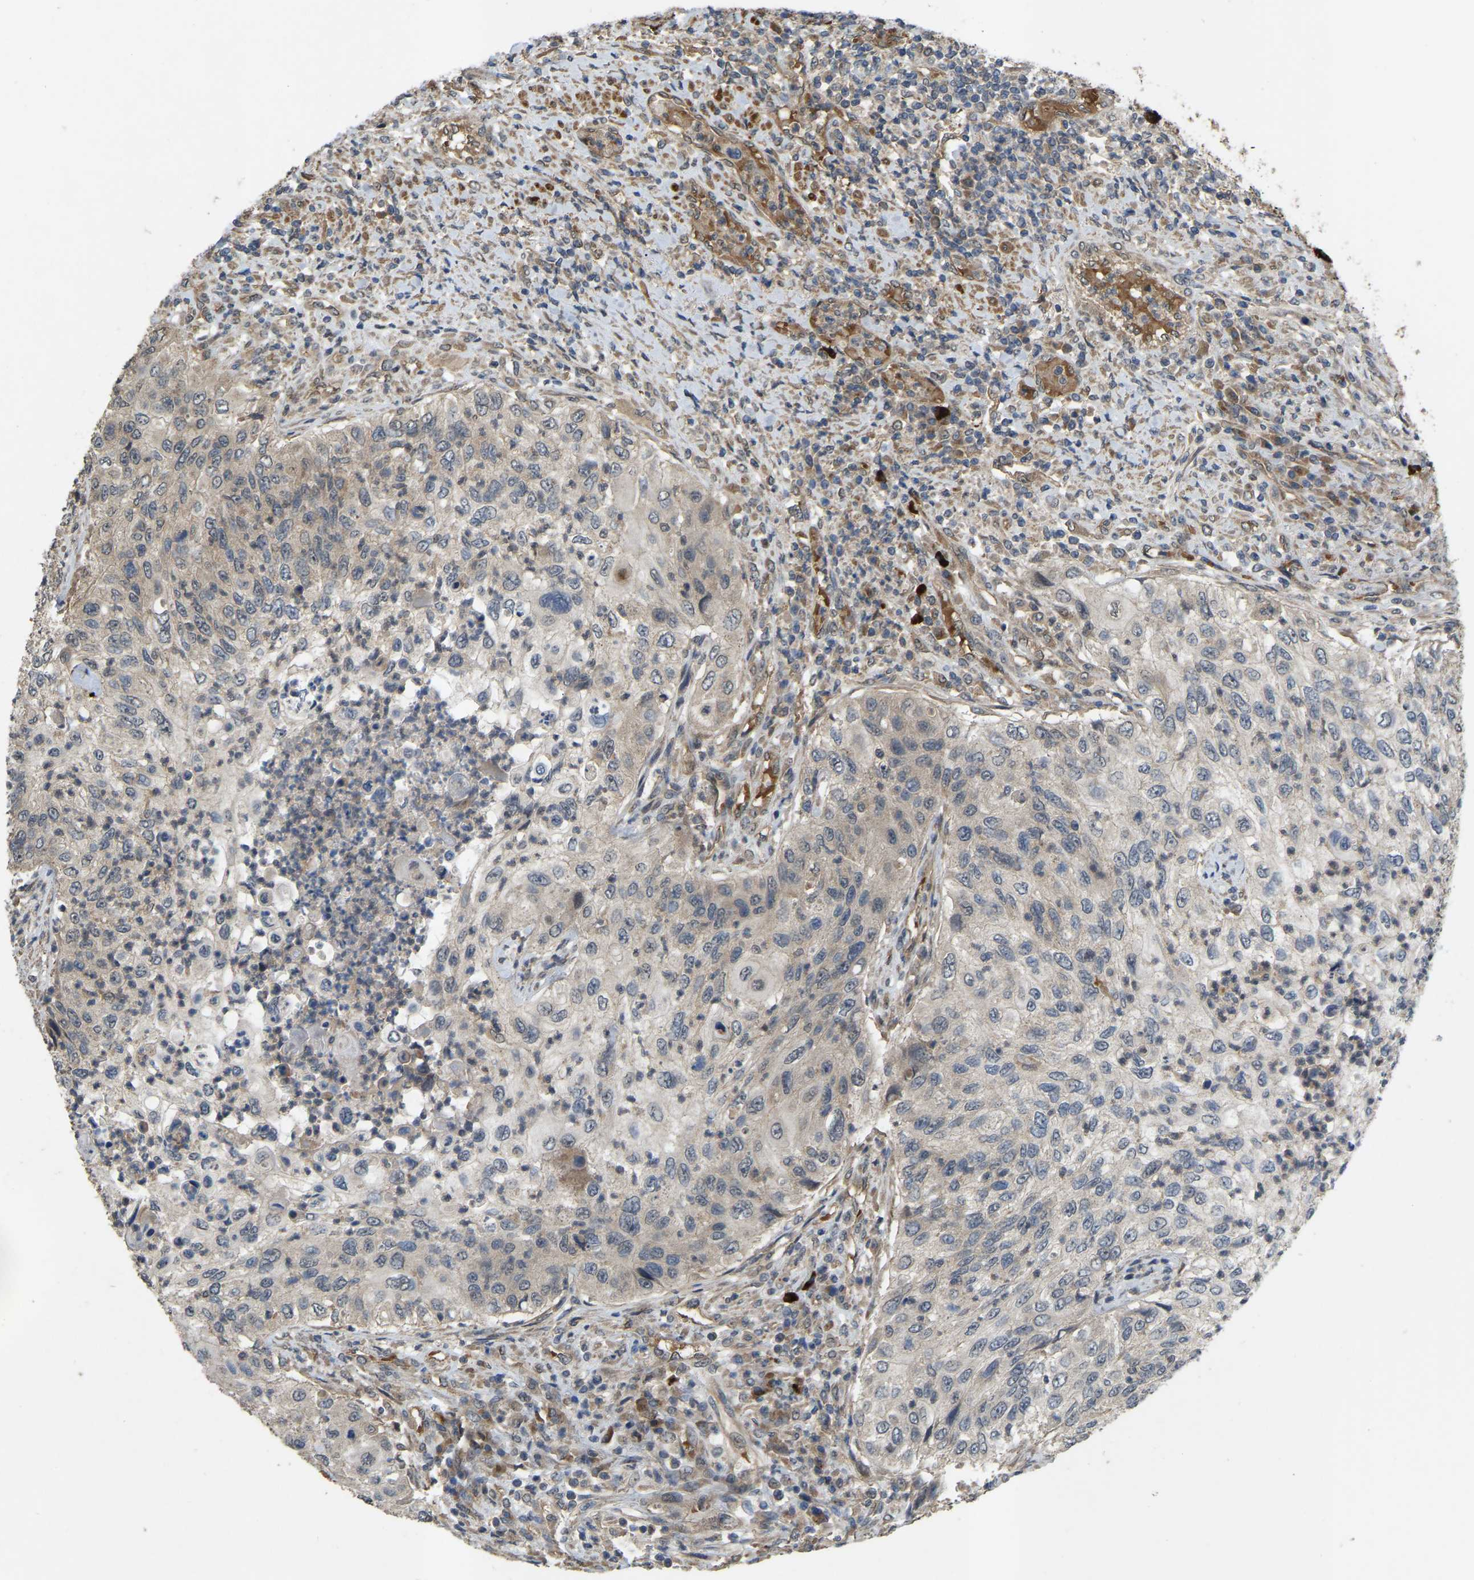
{"staining": {"intensity": "negative", "quantity": "none", "location": "none"}, "tissue": "urothelial cancer", "cell_type": "Tumor cells", "image_type": "cancer", "snomed": [{"axis": "morphology", "description": "Urothelial carcinoma, High grade"}, {"axis": "topography", "description": "Urinary bladder"}], "caption": "Human urothelial cancer stained for a protein using immunohistochemistry exhibits no expression in tumor cells.", "gene": "LIMK2", "patient": {"sex": "female", "age": 60}}